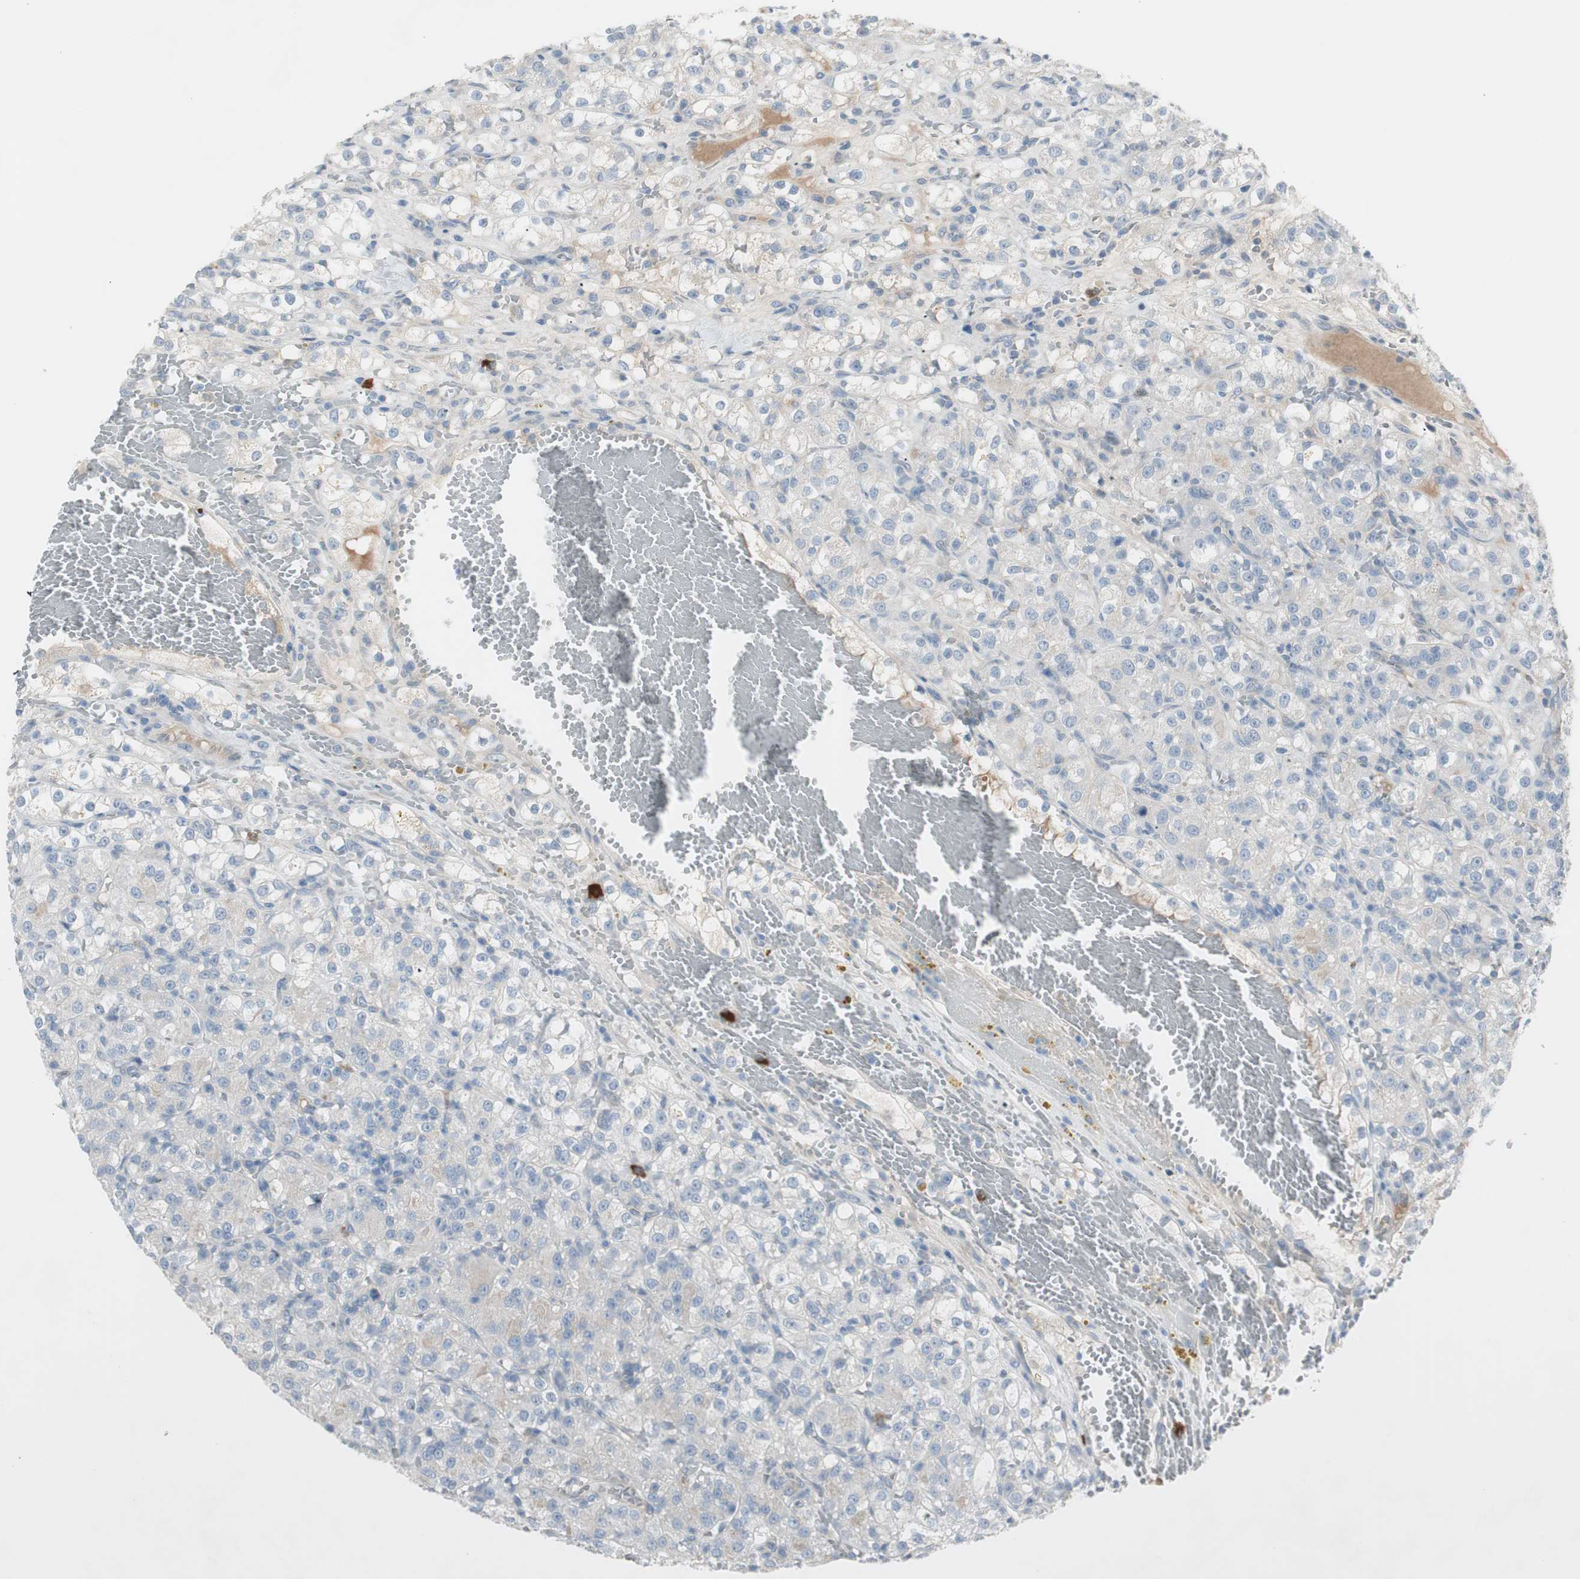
{"staining": {"intensity": "weak", "quantity": "<25%", "location": "cytoplasmic/membranous"}, "tissue": "renal cancer", "cell_type": "Tumor cells", "image_type": "cancer", "snomed": [{"axis": "morphology", "description": "Normal tissue, NOS"}, {"axis": "morphology", "description": "Adenocarcinoma, NOS"}, {"axis": "topography", "description": "Kidney"}], "caption": "Tumor cells are negative for protein expression in human renal adenocarcinoma. The staining is performed using DAB brown chromogen with nuclei counter-stained in using hematoxylin.", "gene": "MAPRE3", "patient": {"sex": "male", "age": 61}}